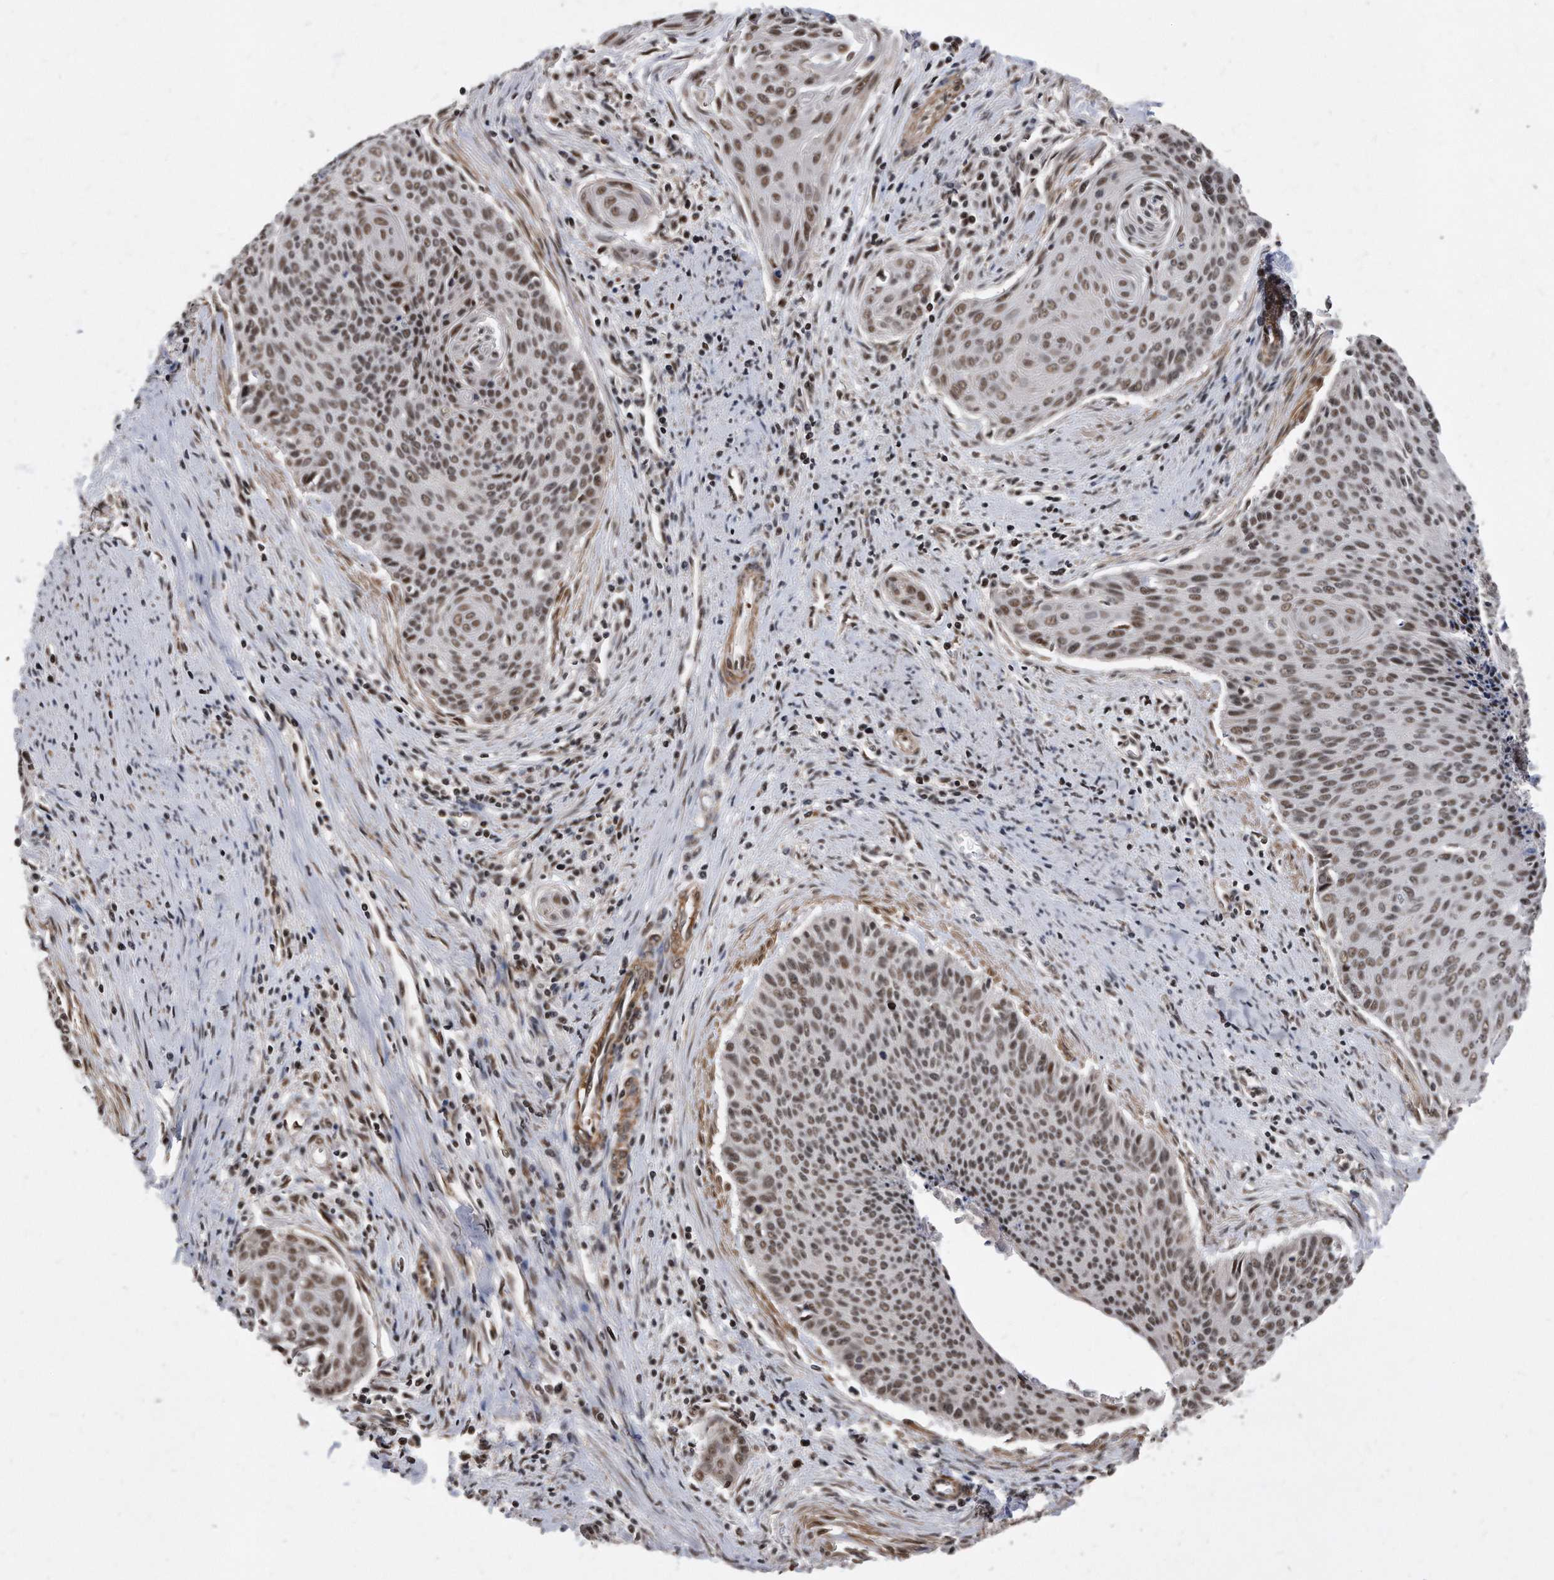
{"staining": {"intensity": "moderate", "quantity": ">75%", "location": "nuclear"}, "tissue": "cervical cancer", "cell_type": "Tumor cells", "image_type": "cancer", "snomed": [{"axis": "morphology", "description": "Squamous cell carcinoma, NOS"}, {"axis": "topography", "description": "Cervix"}], "caption": "Human squamous cell carcinoma (cervical) stained with a protein marker demonstrates moderate staining in tumor cells.", "gene": "DUSP22", "patient": {"sex": "female", "age": 55}}